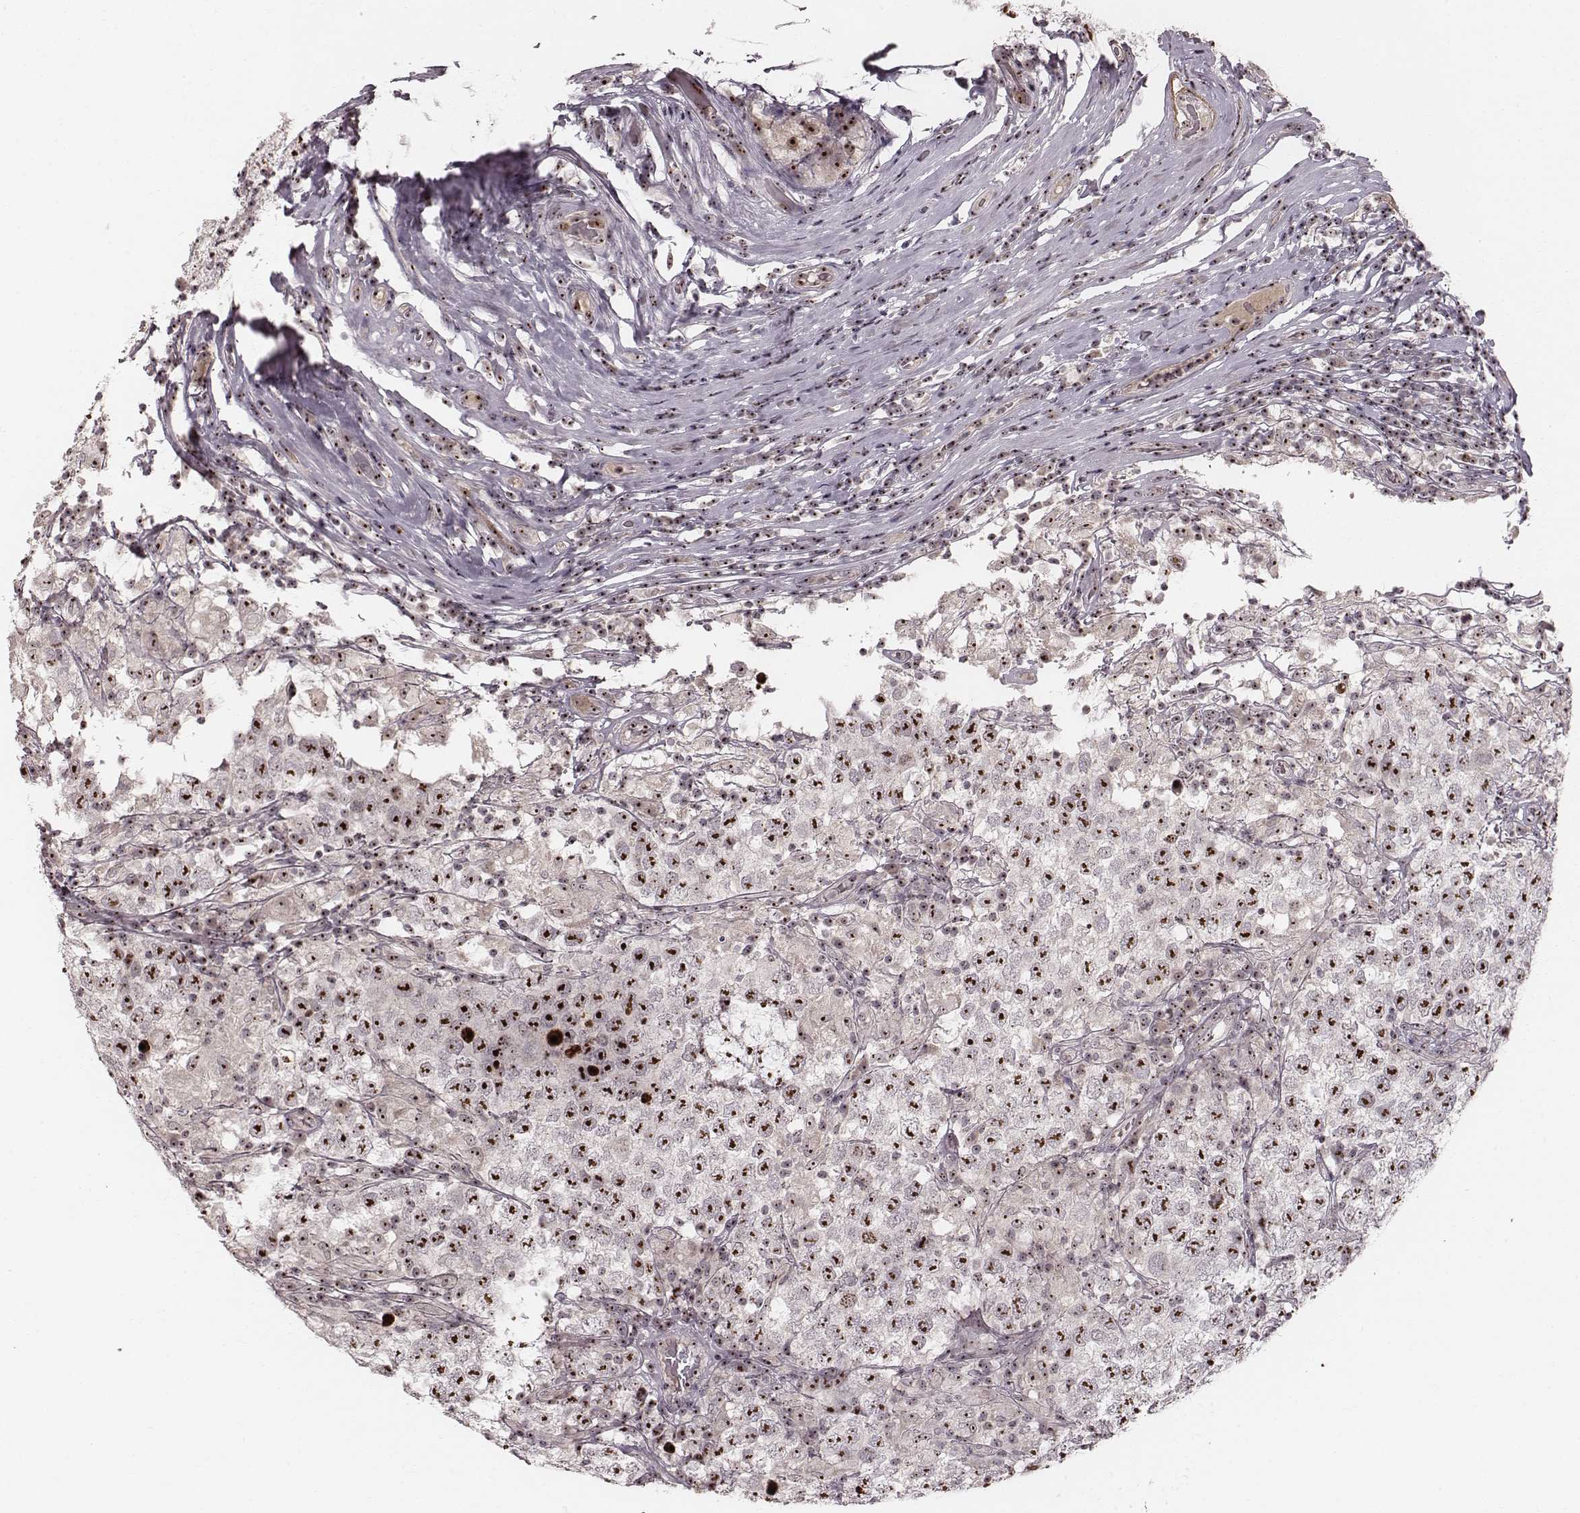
{"staining": {"intensity": "moderate", "quantity": ">75%", "location": "nuclear"}, "tissue": "testis cancer", "cell_type": "Tumor cells", "image_type": "cancer", "snomed": [{"axis": "morphology", "description": "Seminoma, NOS"}, {"axis": "morphology", "description": "Carcinoma, Embryonal, NOS"}, {"axis": "topography", "description": "Testis"}], "caption": "Testis cancer (embryonal carcinoma) tissue demonstrates moderate nuclear expression in about >75% of tumor cells, visualized by immunohistochemistry. The staining is performed using DAB brown chromogen to label protein expression. The nuclei are counter-stained blue using hematoxylin.", "gene": "NOP56", "patient": {"sex": "male", "age": 41}}